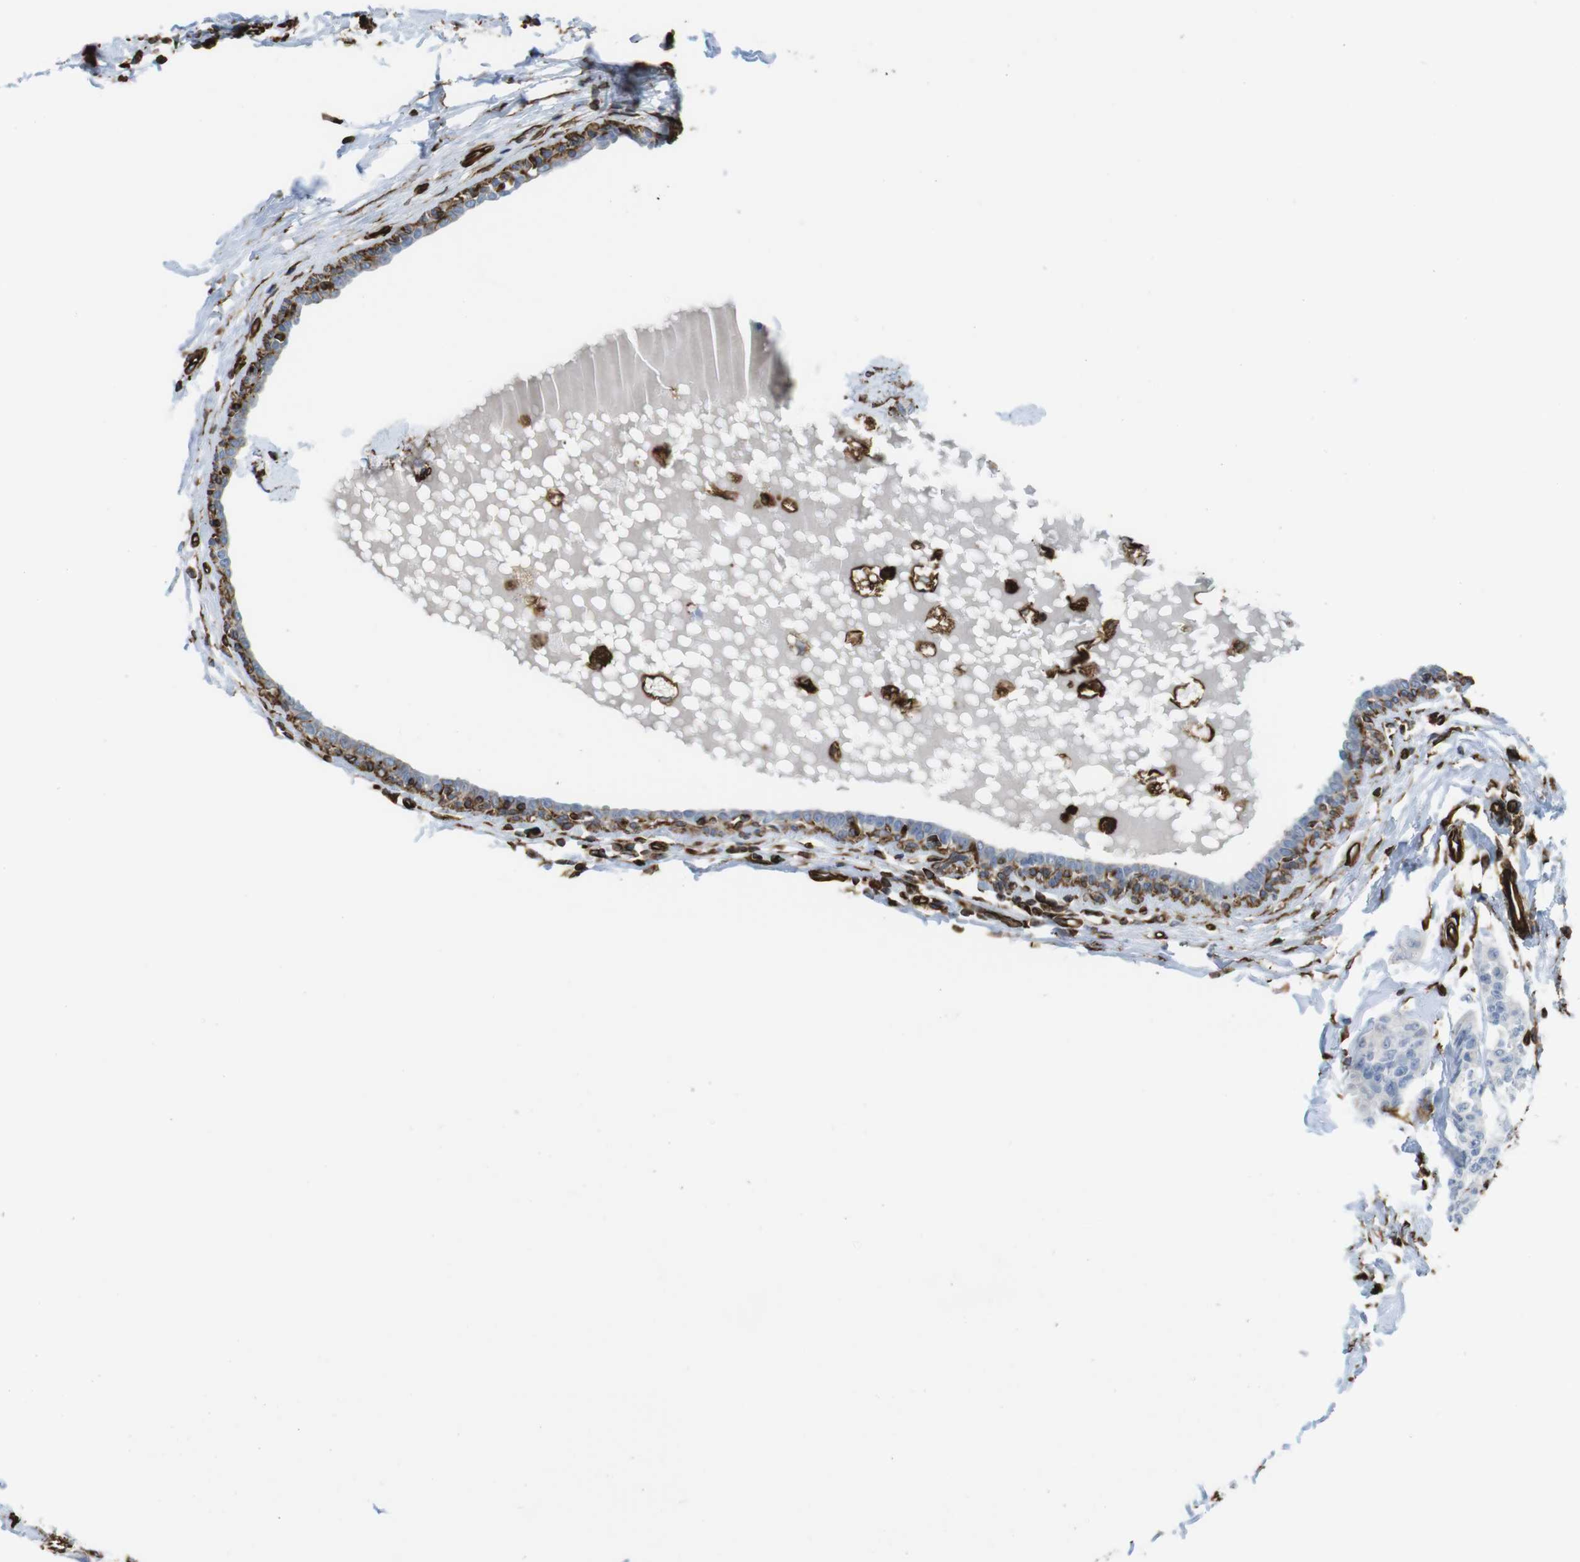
{"staining": {"intensity": "negative", "quantity": "none", "location": "none"}, "tissue": "breast cancer", "cell_type": "Tumor cells", "image_type": "cancer", "snomed": [{"axis": "morphology", "description": "Normal tissue, NOS"}, {"axis": "morphology", "description": "Duct carcinoma"}, {"axis": "topography", "description": "Breast"}], "caption": "The histopathology image reveals no staining of tumor cells in breast cancer (infiltrating ductal carcinoma).", "gene": "RALGPS1", "patient": {"sex": "female", "age": 40}}